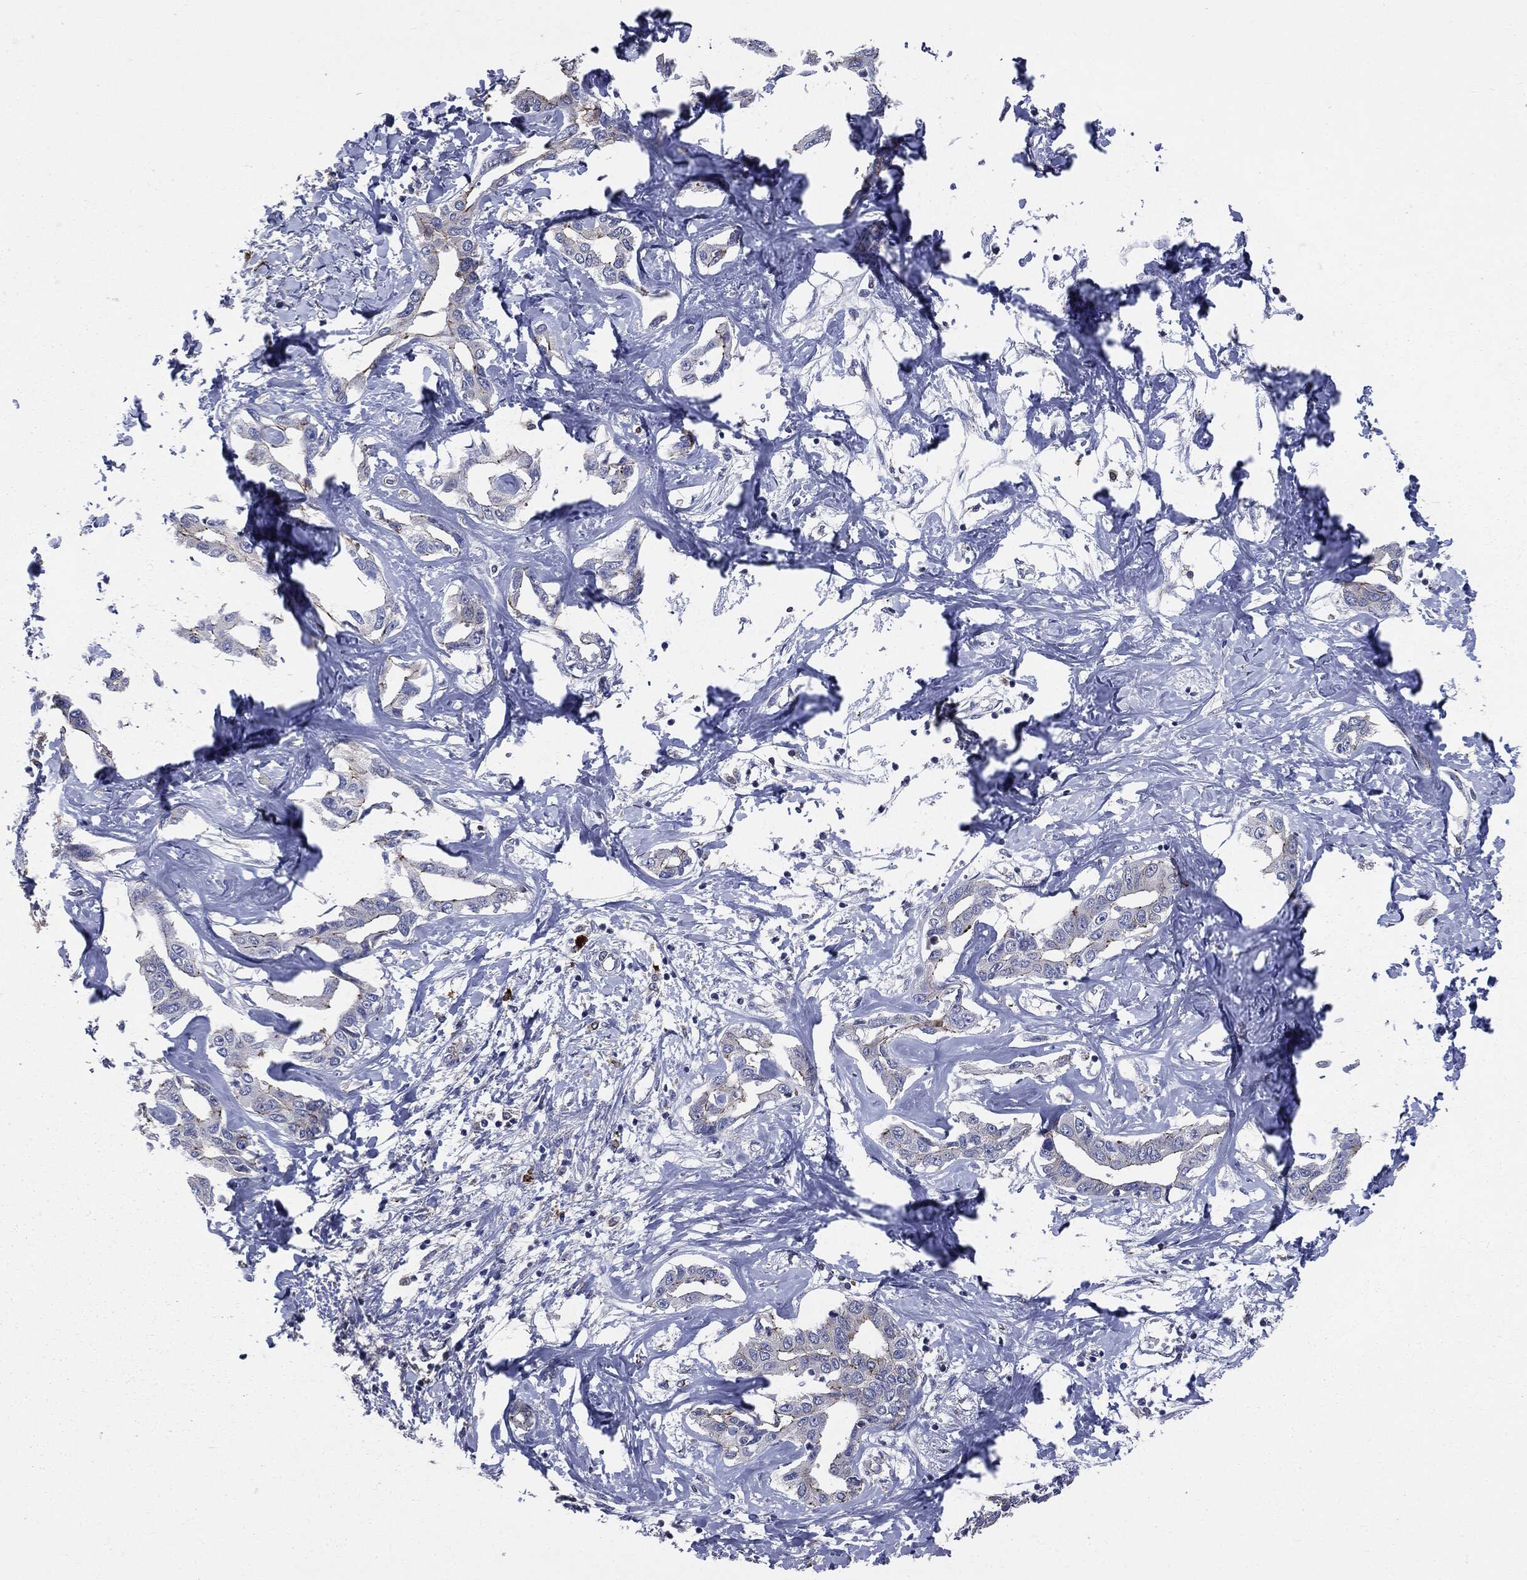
{"staining": {"intensity": "negative", "quantity": "none", "location": "none"}, "tissue": "liver cancer", "cell_type": "Tumor cells", "image_type": "cancer", "snomed": [{"axis": "morphology", "description": "Cholangiocarcinoma"}, {"axis": "topography", "description": "Liver"}], "caption": "Immunohistochemistry histopathology image of neoplastic tissue: cholangiocarcinoma (liver) stained with DAB displays no significant protein expression in tumor cells.", "gene": "PTGS2", "patient": {"sex": "male", "age": 59}}